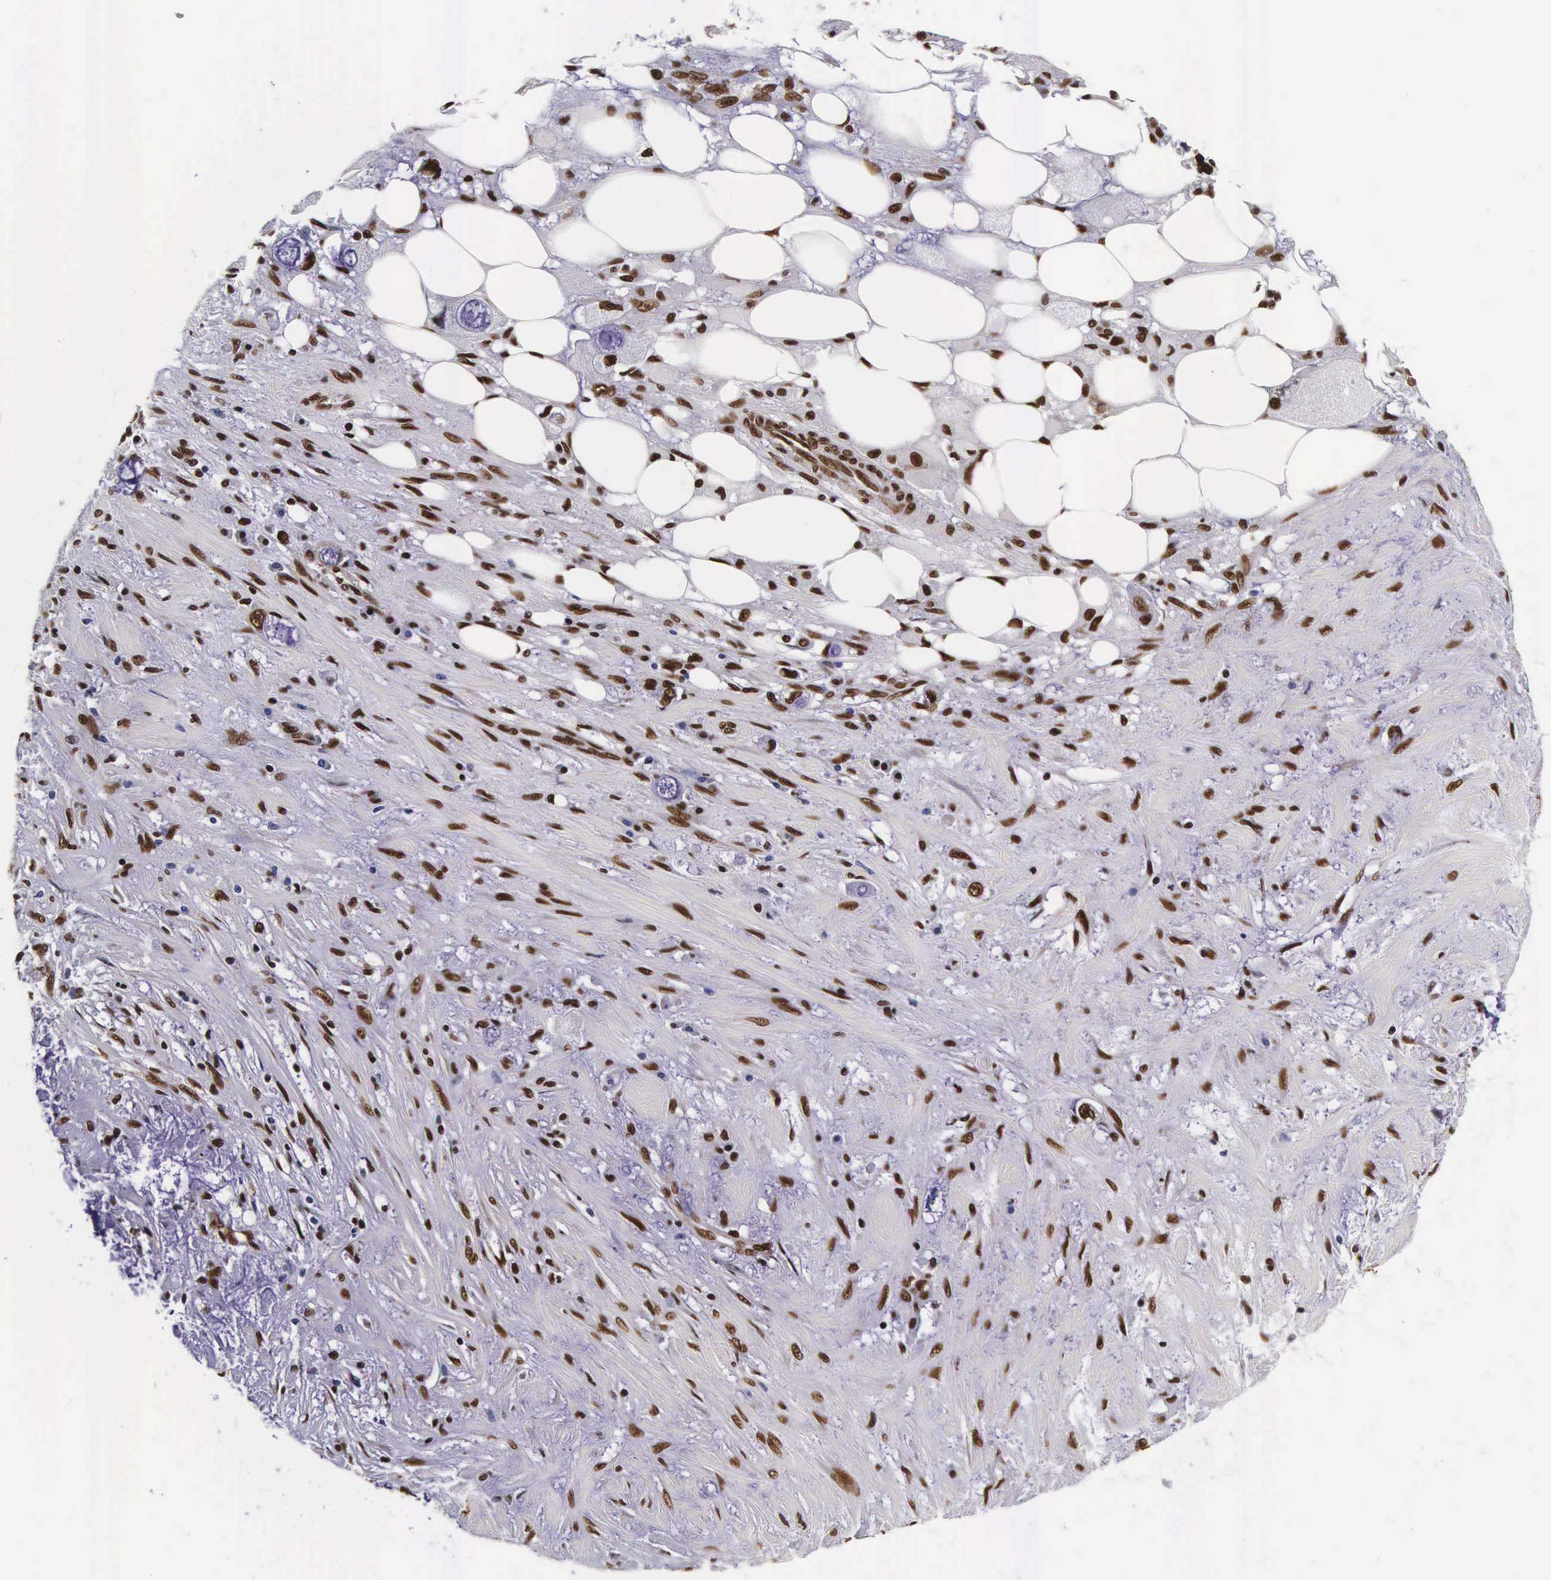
{"staining": {"intensity": "strong", "quantity": ">75%", "location": "cytoplasmic/membranous,nuclear"}, "tissue": "pancreatic cancer", "cell_type": "Tumor cells", "image_type": "cancer", "snomed": [{"axis": "morphology", "description": "Adenocarcinoma, NOS"}, {"axis": "topography", "description": "Pancreas"}, {"axis": "topography", "description": "Stomach, upper"}], "caption": "Pancreatic cancer (adenocarcinoma) stained for a protein (brown) exhibits strong cytoplasmic/membranous and nuclear positive positivity in approximately >75% of tumor cells.", "gene": "PABPN1", "patient": {"sex": "male", "age": 77}}